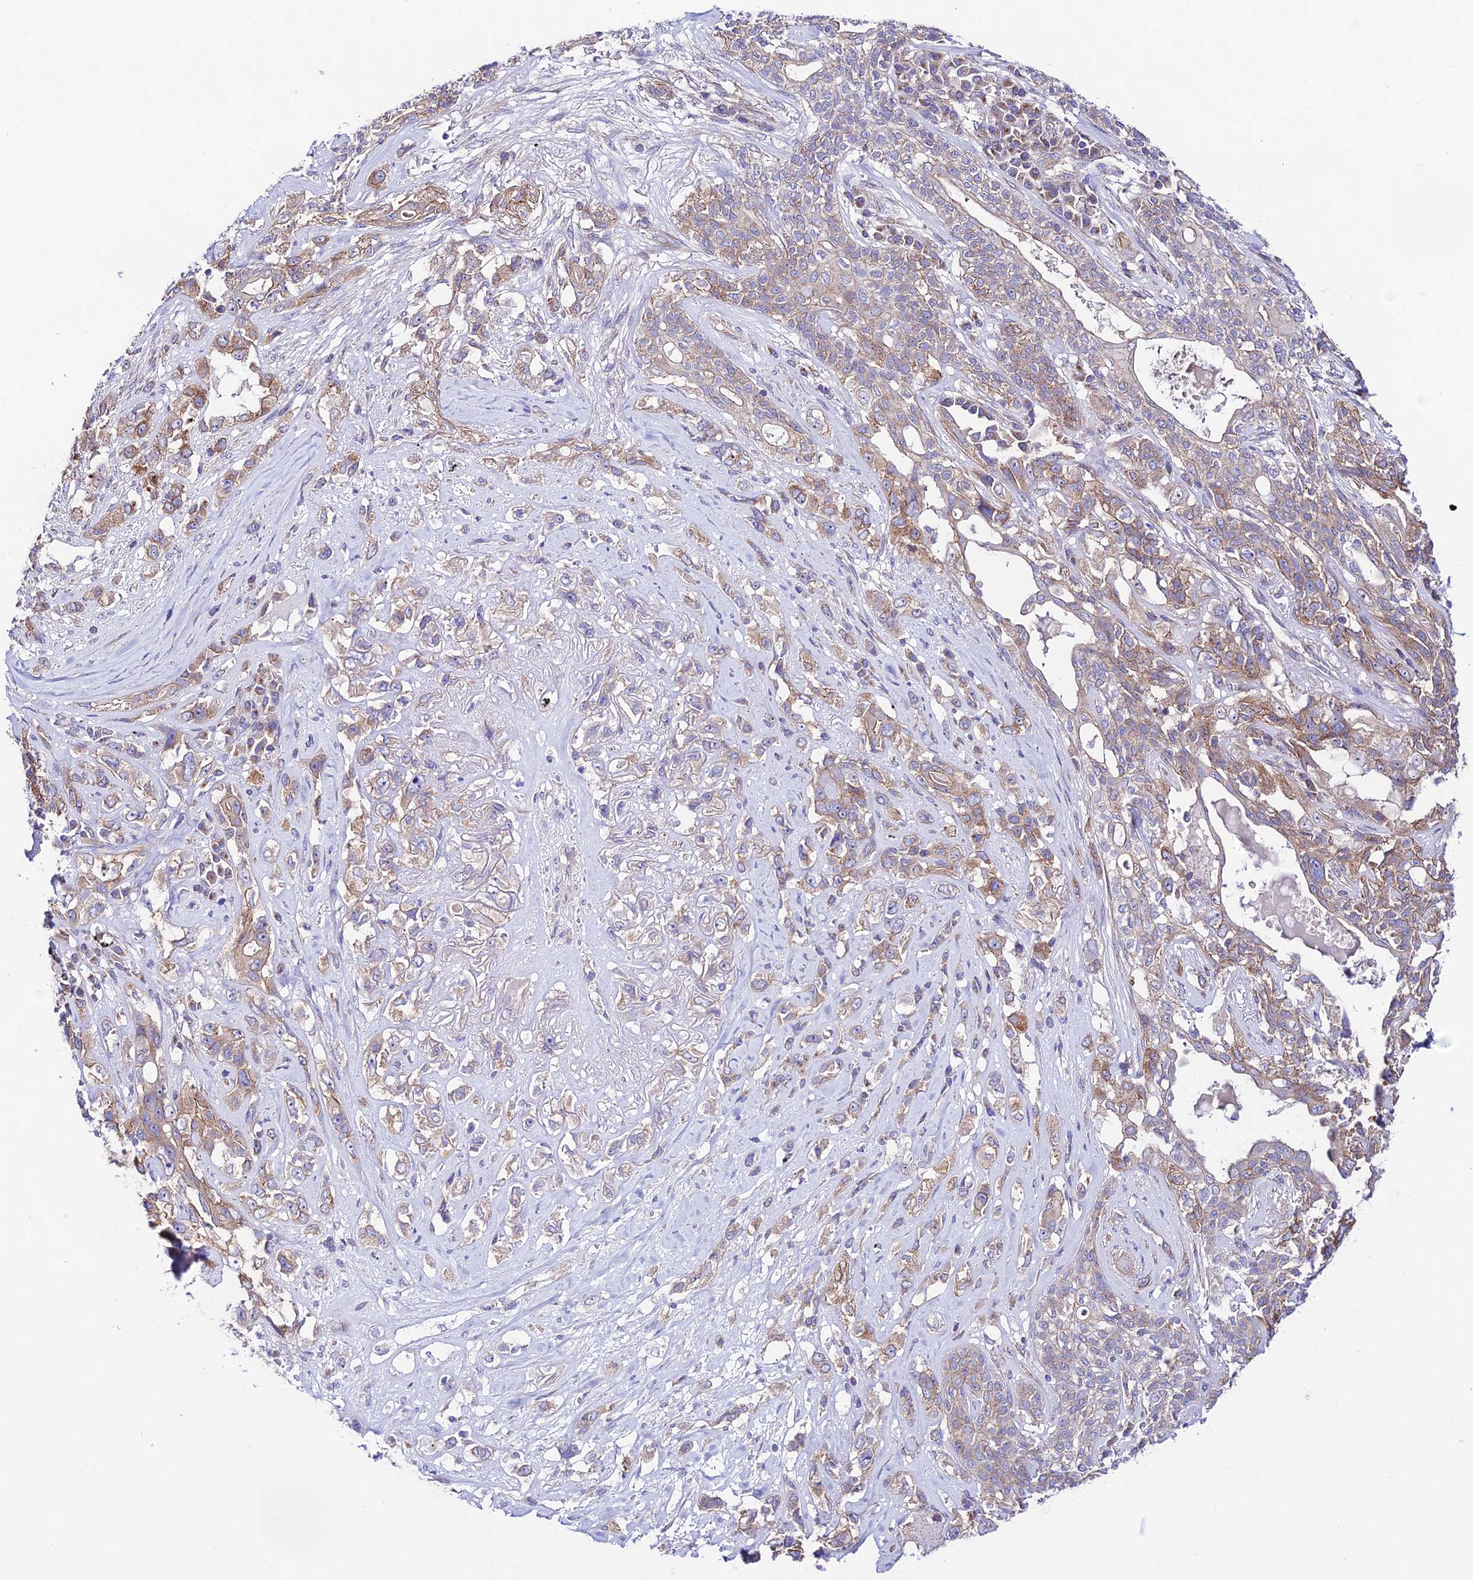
{"staining": {"intensity": "moderate", "quantity": "25%-75%", "location": "cytoplasmic/membranous"}, "tissue": "lung cancer", "cell_type": "Tumor cells", "image_type": "cancer", "snomed": [{"axis": "morphology", "description": "Squamous cell carcinoma, NOS"}, {"axis": "topography", "description": "Lung"}], "caption": "A medium amount of moderate cytoplasmic/membranous expression is present in approximately 25%-75% of tumor cells in lung squamous cell carcinoma tissue.", "gene": "LACTB2", "patient": {"sex": "female", "age": 70}}